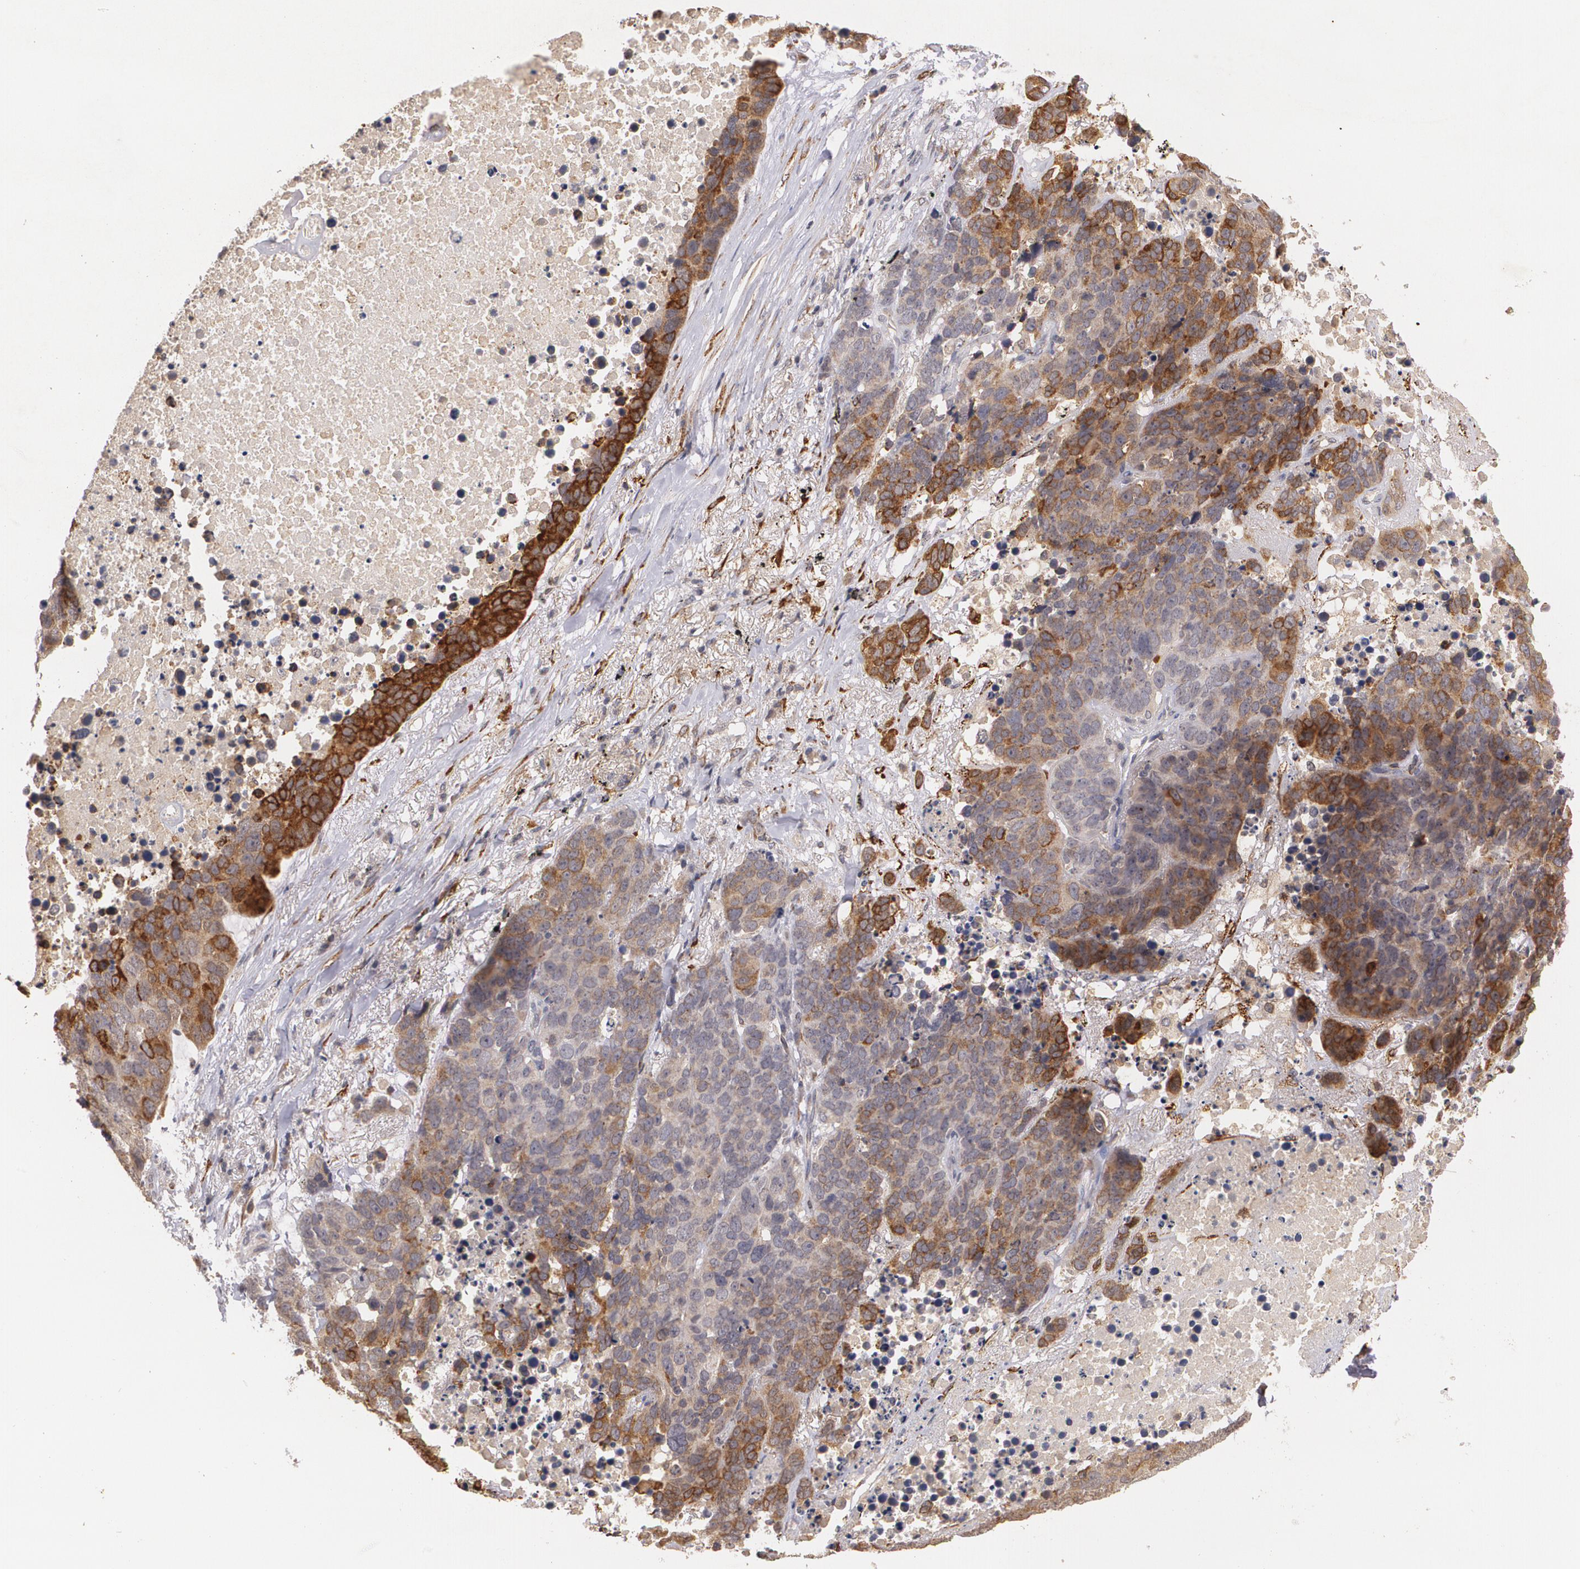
{"staining": {"intensity": "strong", "quantity": "25%-75%", "location": "cytoplasmic/membranous"}, "tissue": "lung cancer", "cell_type": "Tumor cells", "image_type": "cancer", "snomed": [{"axis": "morphology", "description": "Carcinoid, malignant, NOS"}, {"axis": "topography", "description": "Lung"}], "caption": "The immunohistochemical stain labels strong cytoplasmic/membranous expression in tumor cells of lung carcinoid (malignant) tissue. (DAB IHC with brightfield microscopy, high magnification).", "gene": "IFNGR2", "patient": {"sex": "male", "age": 60}}